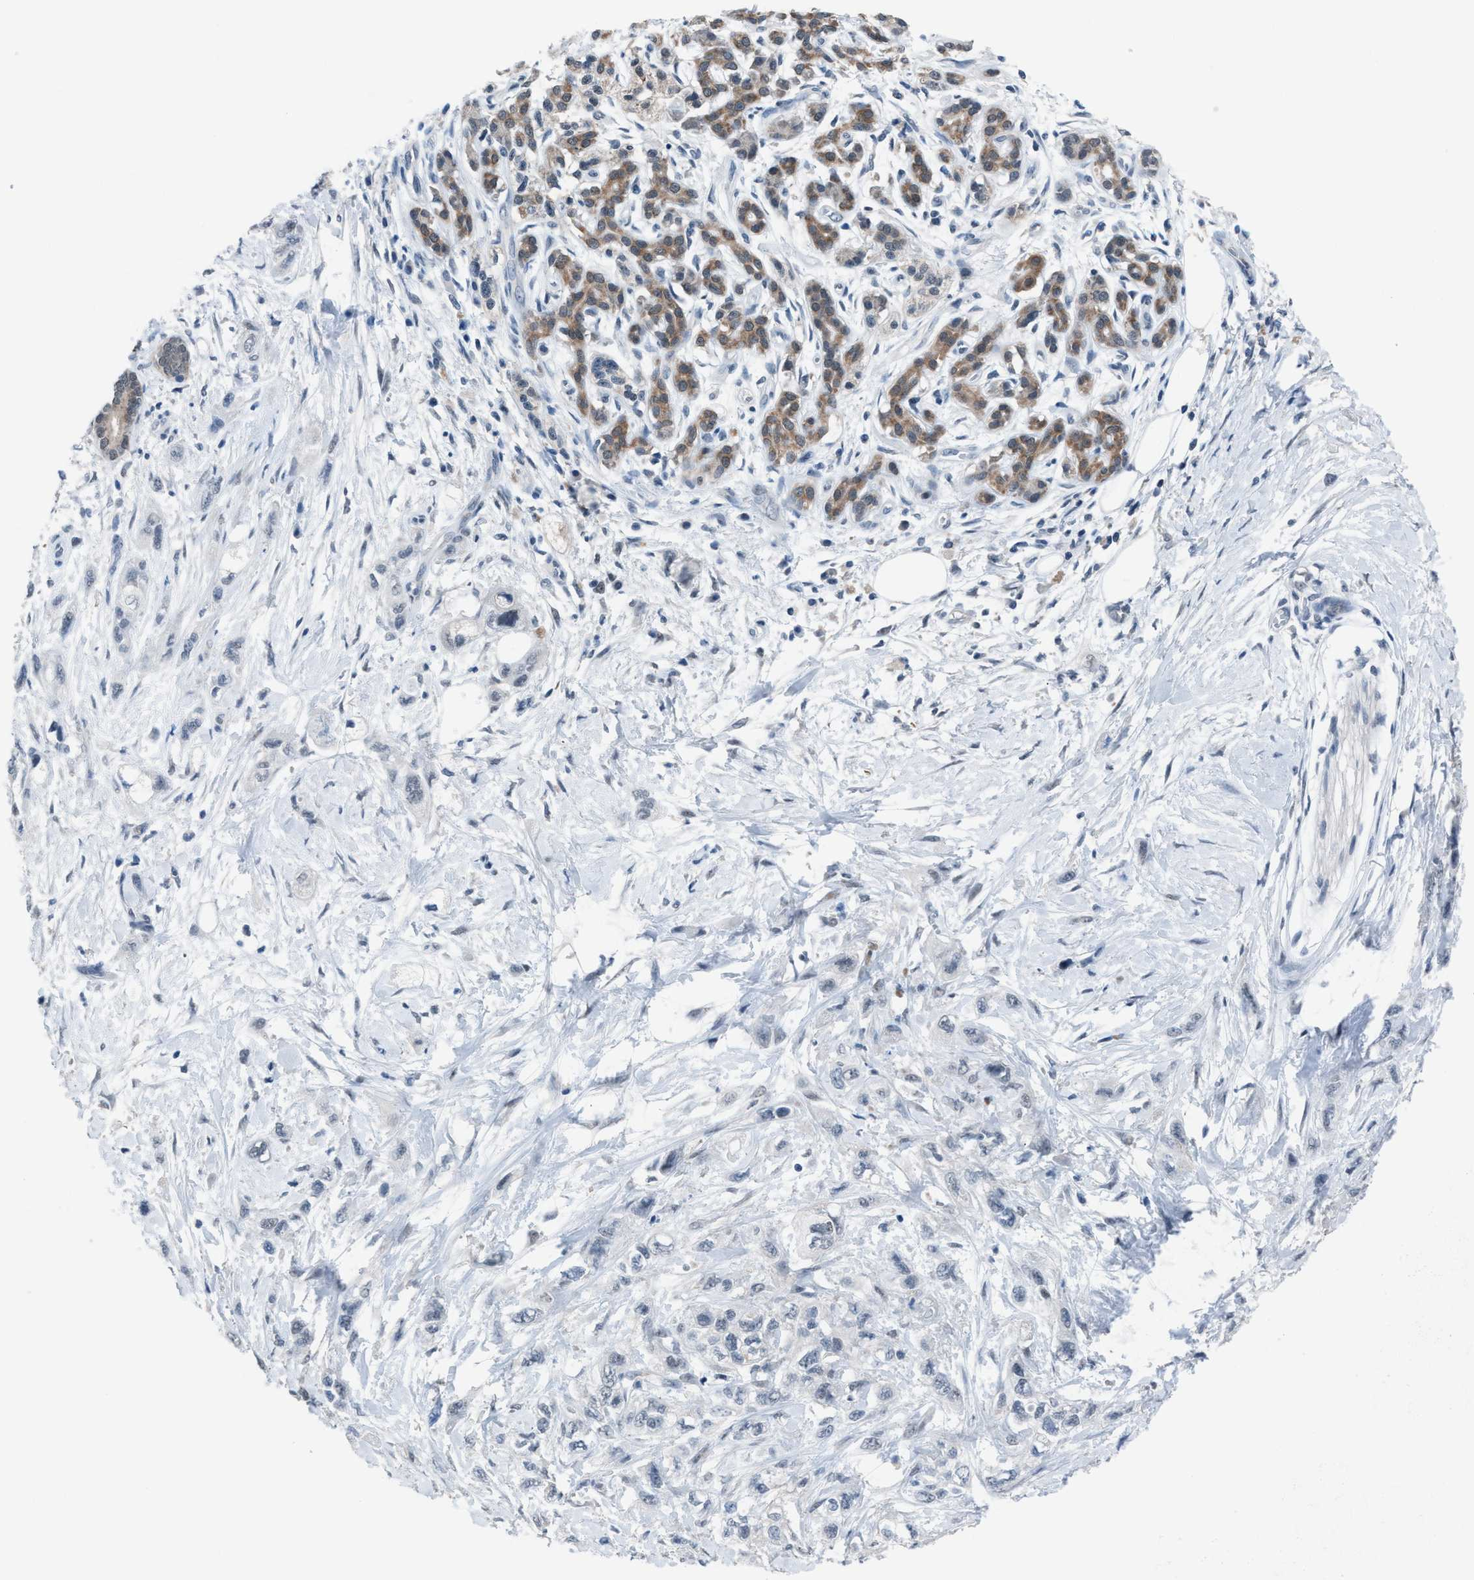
{"staining": {"intensity": "negative", "quantity": "none", "location": "none"}, "tissue": "pancreatic cancer", "cell_type": "Tumor cells", "image_type": "cancer", "snomed": [{"axis": "morphology", "description": "Adenocarcinoma, NOS"}, {"axis": "topography", "description": "Pancreas"}], "caption": "Immunohistochemical staining of pancreatic adenocarcinoma displays no significant positivity in tumor cells. (Stains: DAB (3,3'-diaminobenzidine) immunohistochemistry with hematoxylin counter stain, Microscopy: brightfield microscopy at high magnification).", "gene": "ANAPC11", "patient": {"sex": "male", "age": 74}}